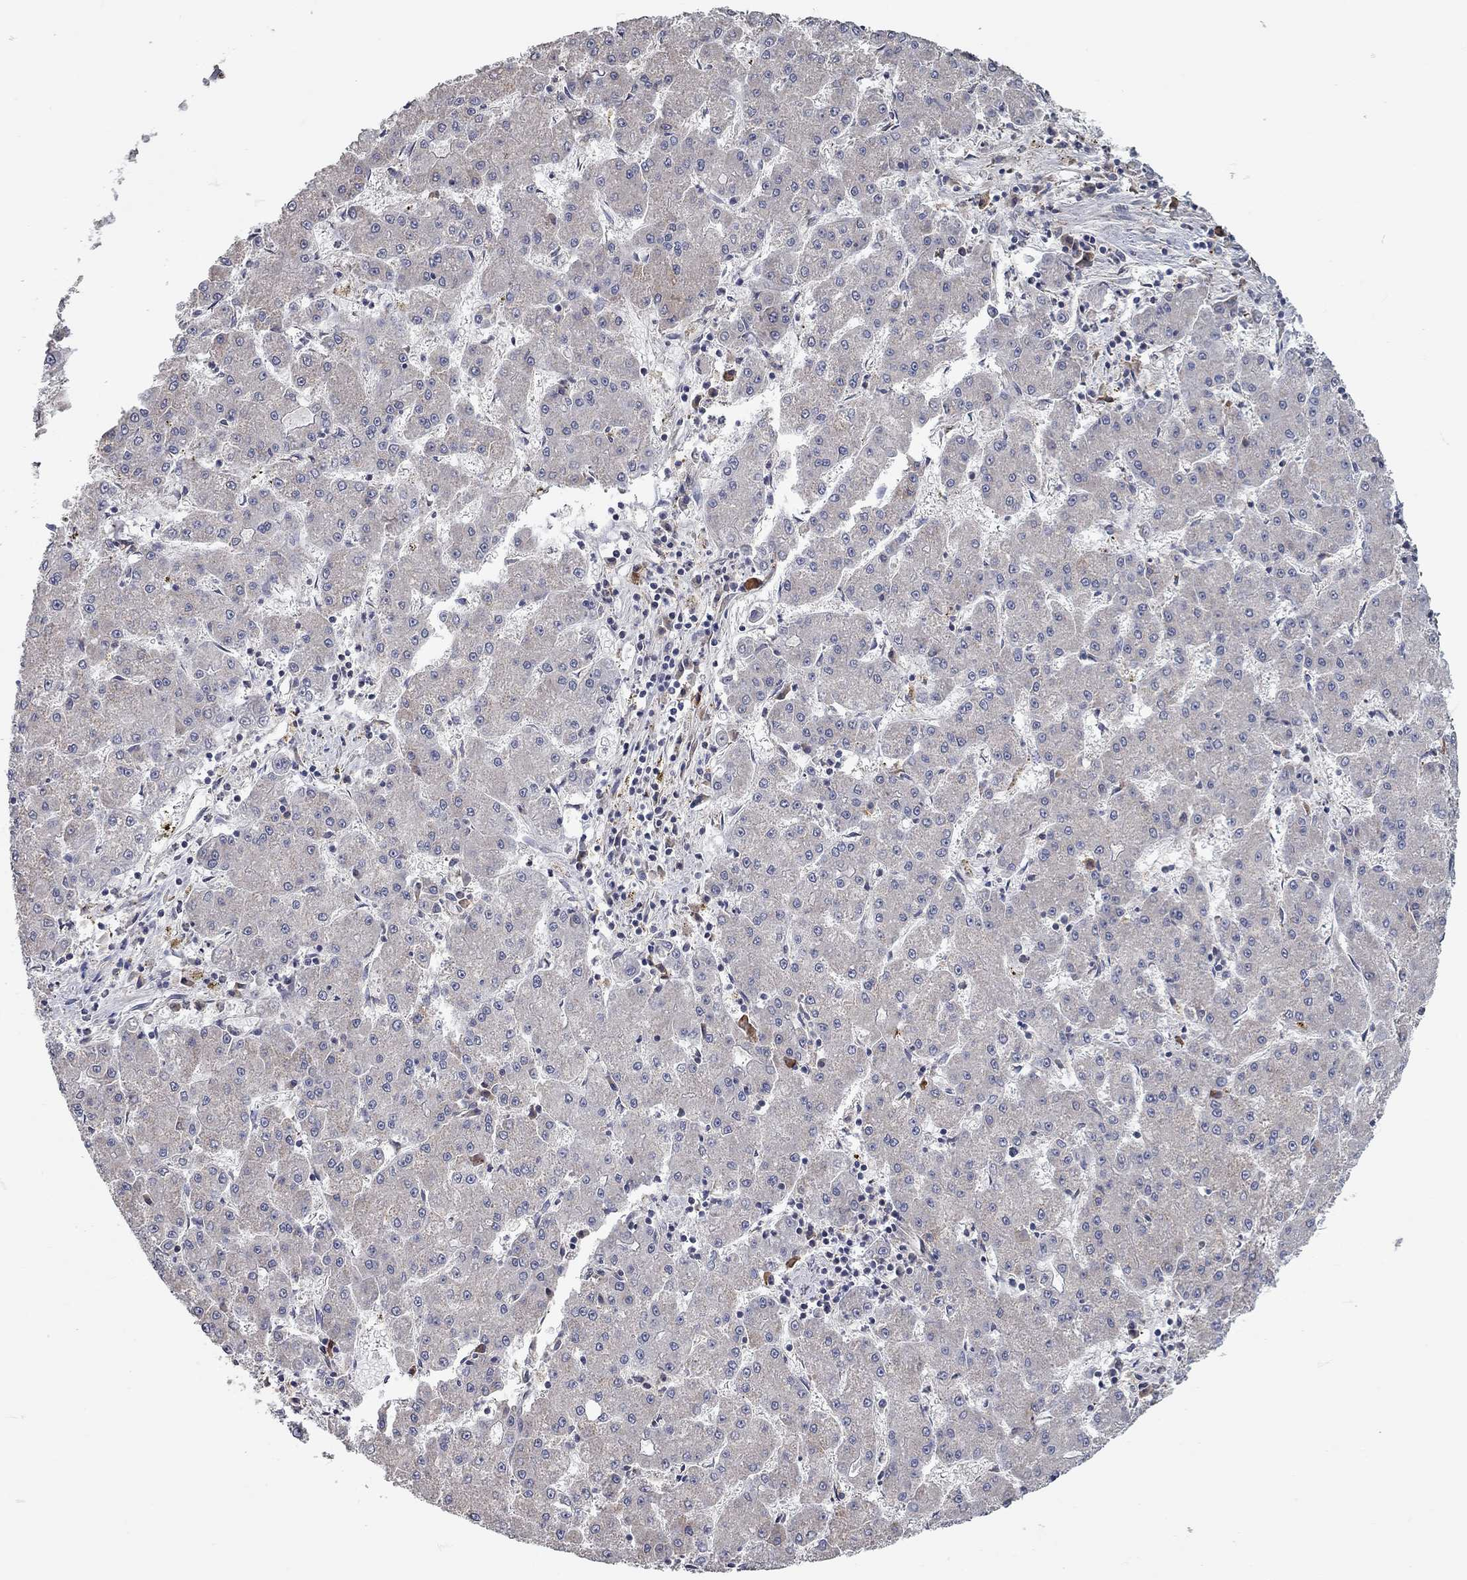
{"staining": {"intensity": "negative", "quantity": "none", "location": "none"}, "tissue": "liver cancer", "cell_type": "Tumor cells", "image_type": "cancer", "snomed": [{"axis": "morphology", "description": "Carcinoma, Hepatocellular, NOS"}, {"axis": "topography", "description": "Liver"}], "caption": "IHC histopathology image of neoplastic tissue: liver cancer stained with DAB displays no significant protein expression in tumor cells.", "gene": "XAGE2", "patient": {"sex": "male", "age": 73}}